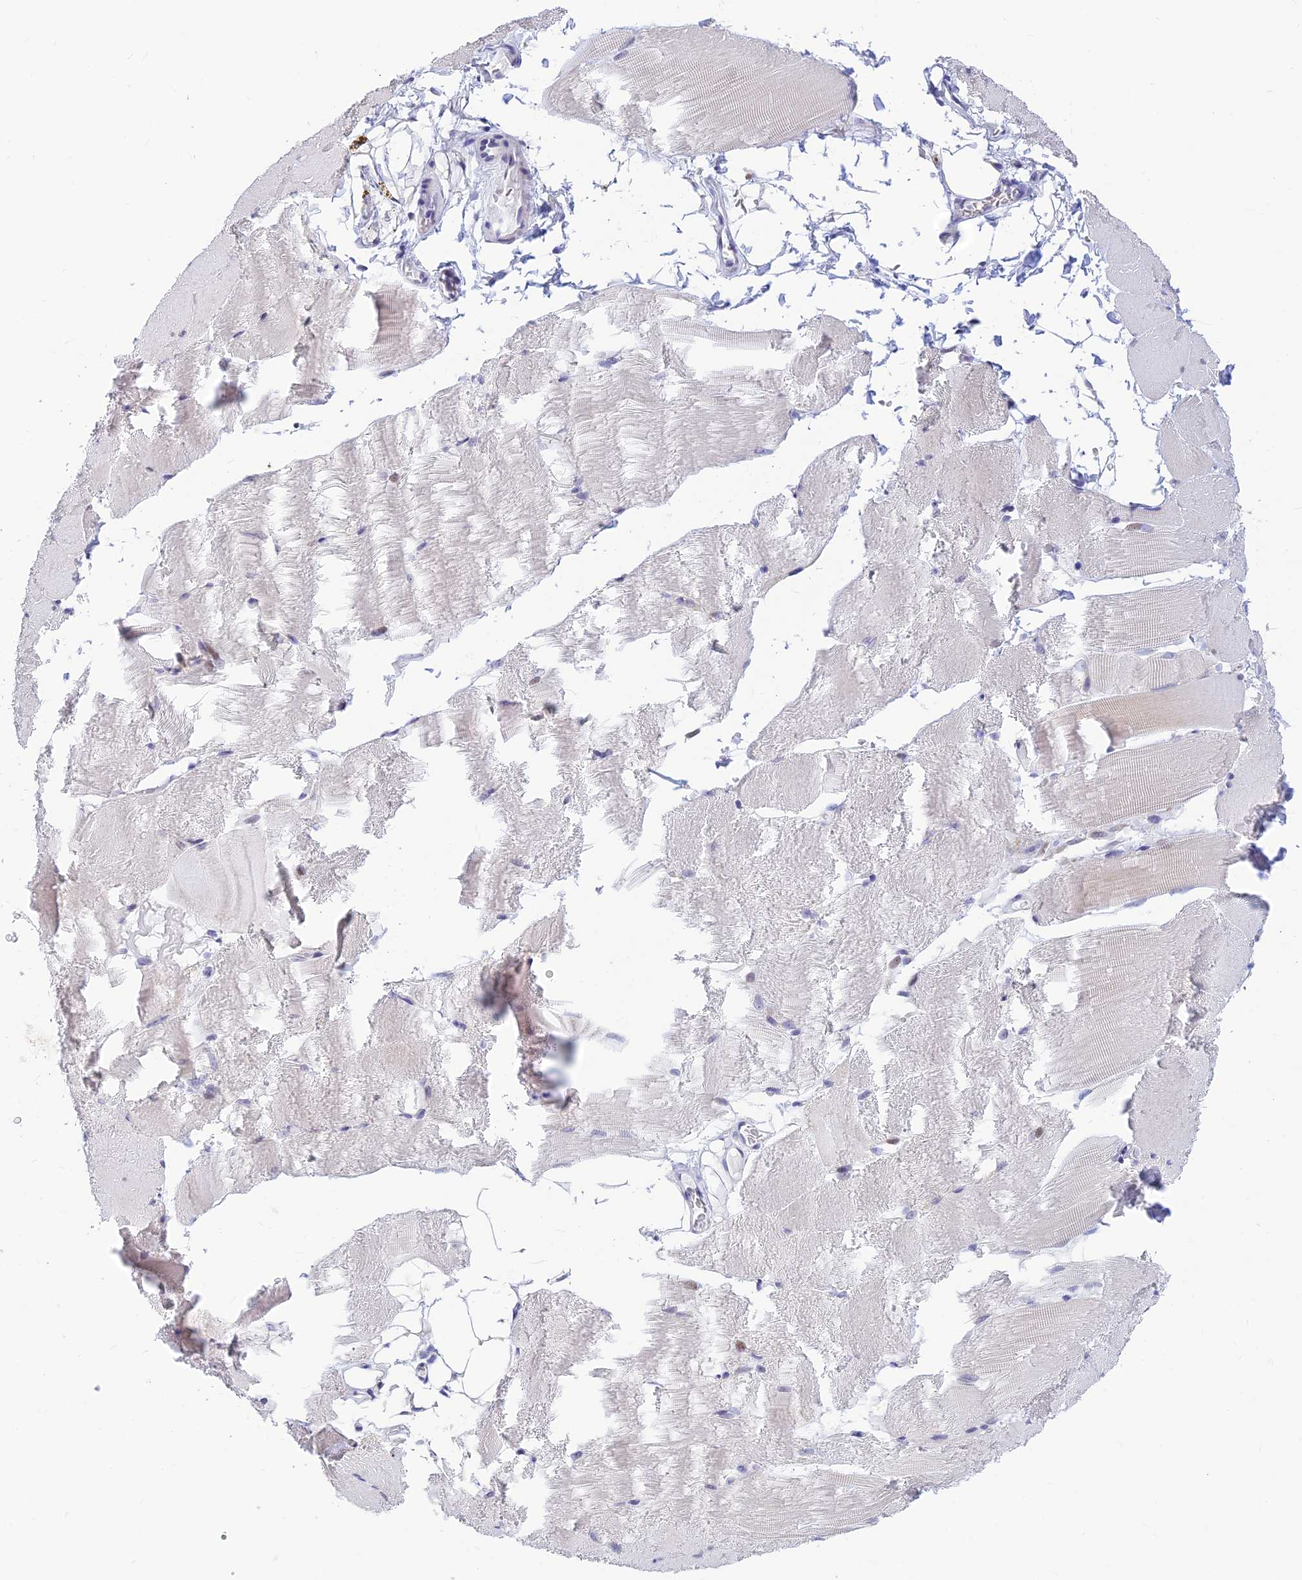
{"staining": {"intensity": "weak", "quantity": "<25%", "location": "nuclear"}, "tissue": "skeletal muscle", "cell_type": "Myocytes", "image_type": "normal", "snomed": [{"axis": "morphology", "description": "Normal tissue, NOS"}, {"axis": "topography", "description": "Skeletal muscle"}, {"axis": "topography", "description": "Parathyroid gland"}], "caption": "Micrograph shows no protein positivity in myocytes of normal skeletal muscle. (Immunohistochemistry (ihc), brightfield microscopy, high magnification).", "gene": "INKA1", "patient": {"sex": "female", "age": 37}}